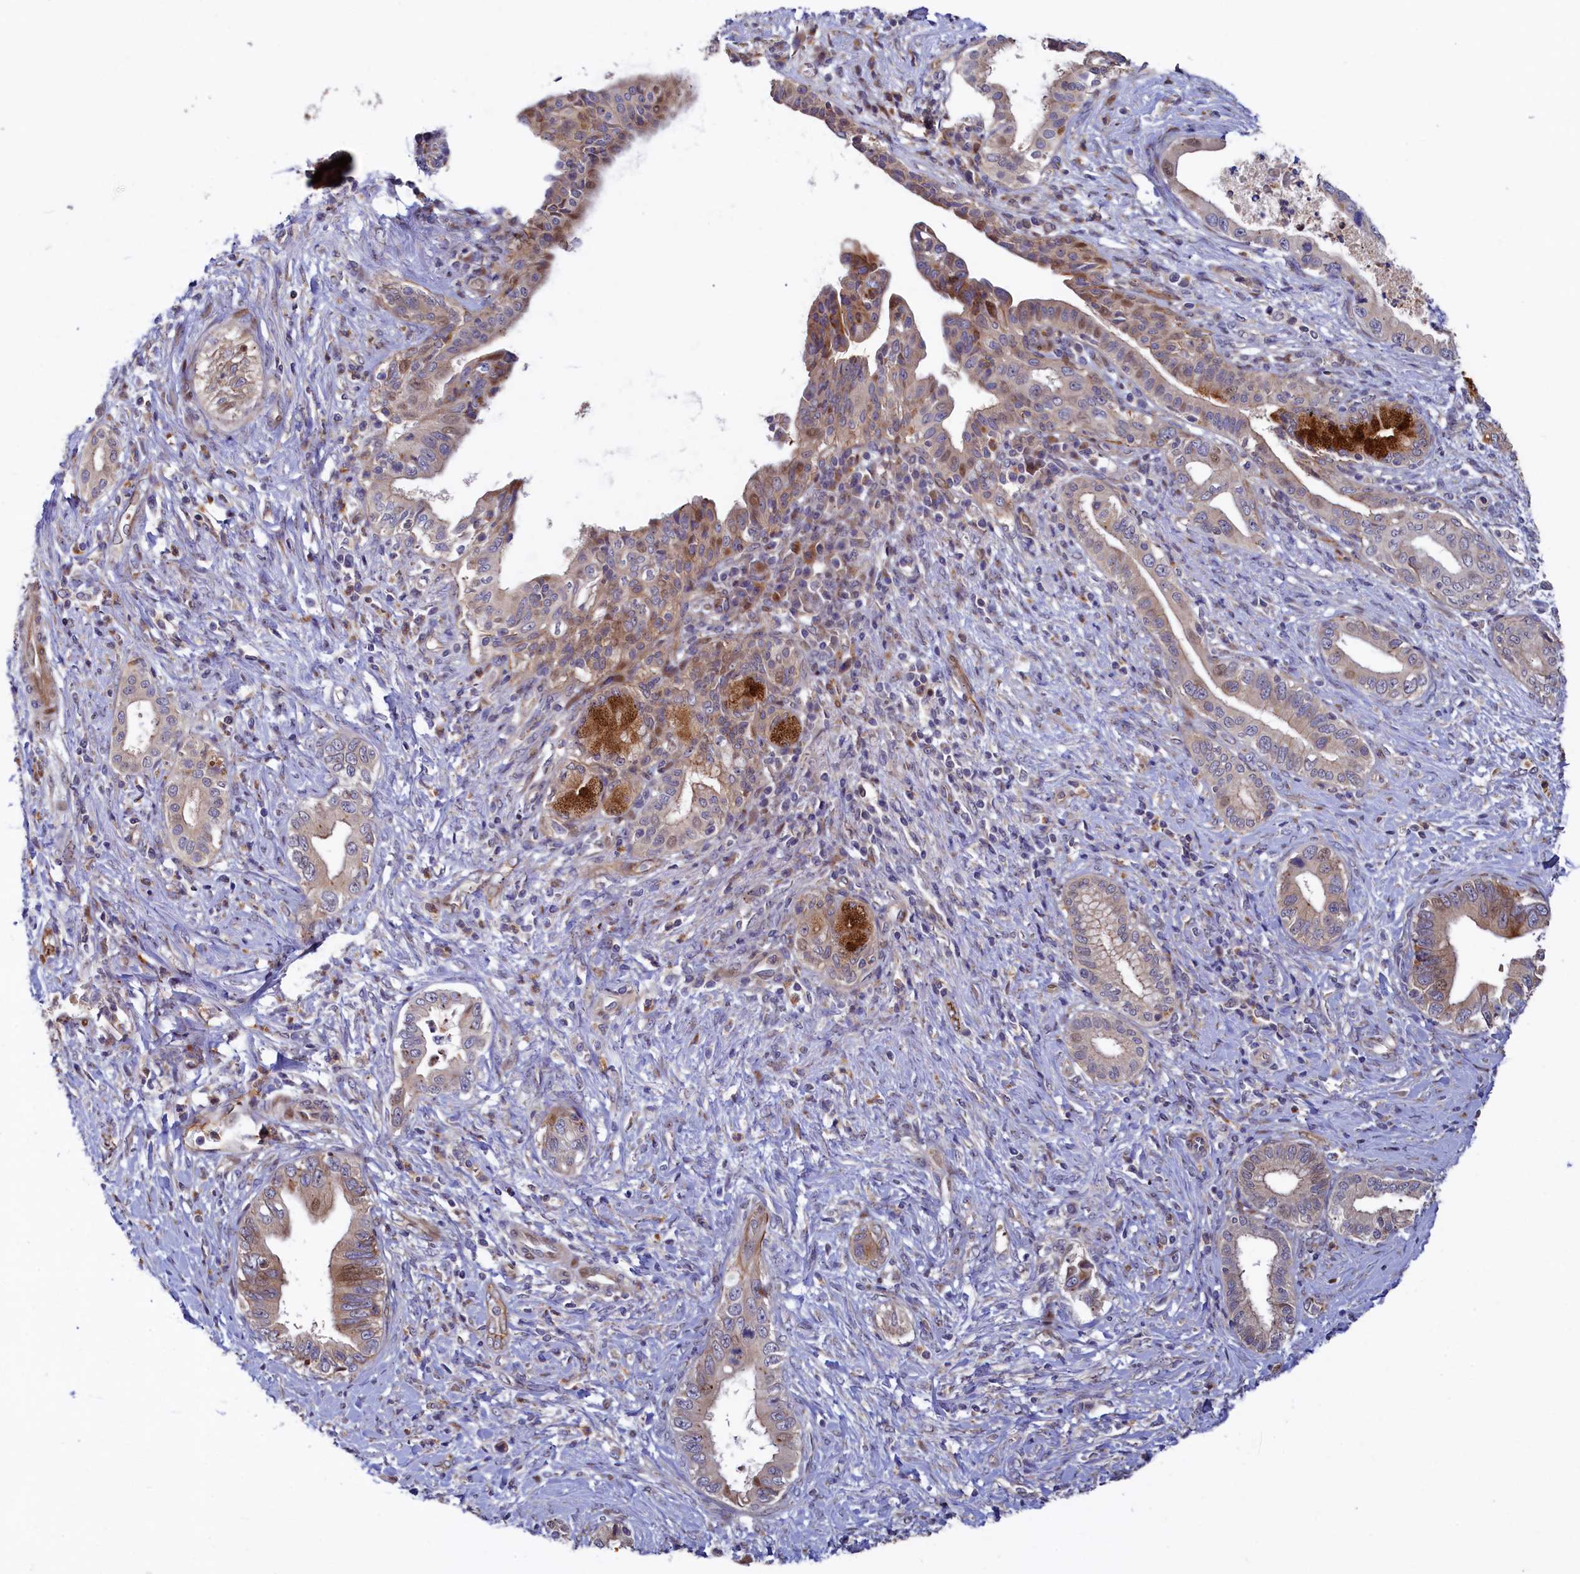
{"staining": {"intensity": "moderate", "quantity": "25%-75%", "location": "cytoplasmic/membranous,nuclear"}, "tissue": "pancreatic cancer", "cell_type": "Tumor cells", "image_type": "cancer", "snomed": [{"axis": "morphology", "description": "Adenocarcinoma, NOS"}, {"axis": "topography", "description": "Pancreas"}], "caption": "Protein expression analysis of adenocarcinoma (pancreatic) displays moderate cytoplasmic/membranous and nuclear expression in about 25%-75% of tumor cells.", "gene": "PIK3C3", "patient": {"sex": "female", "age": 55}}